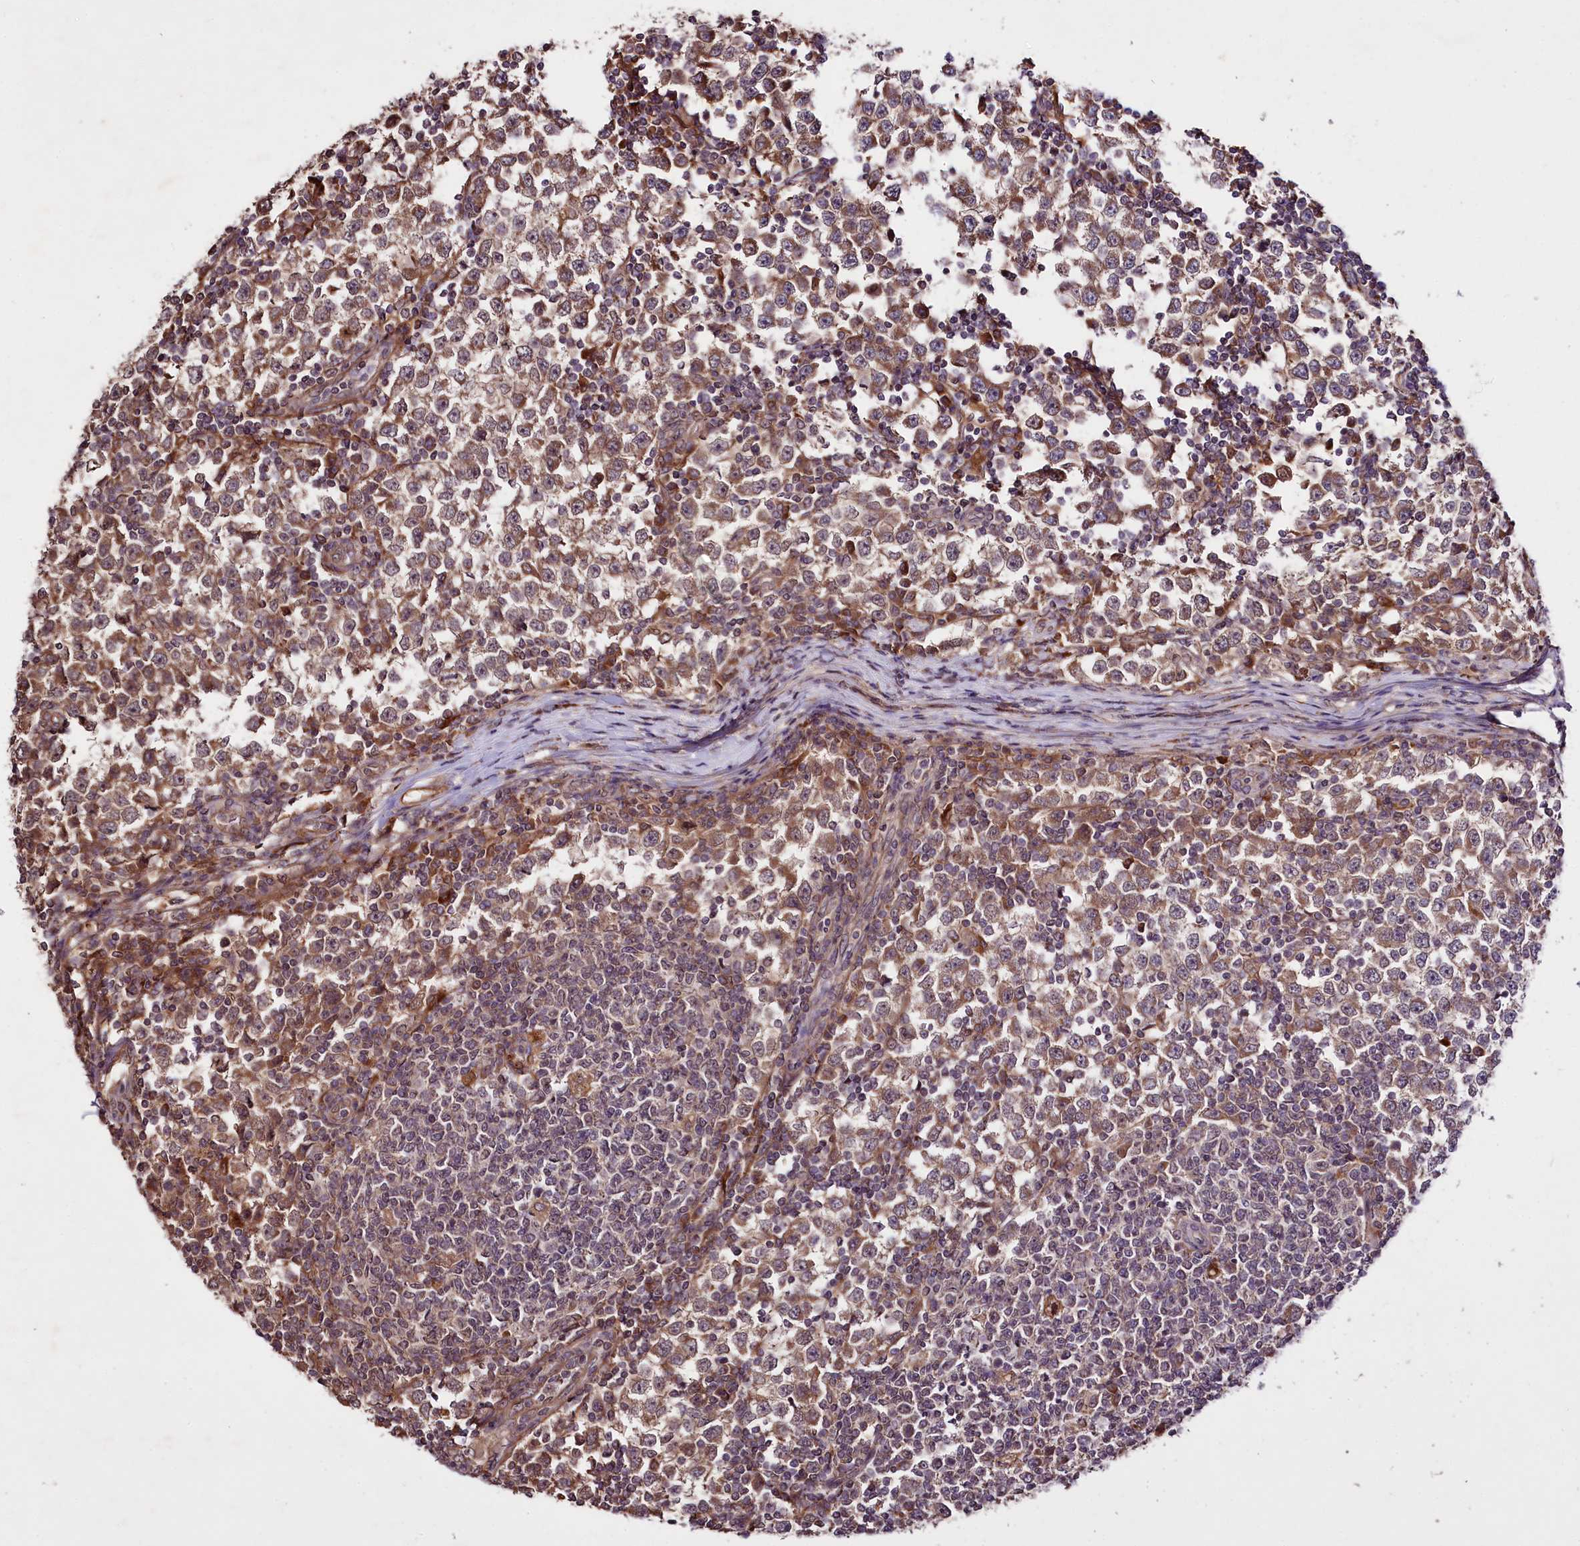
{"staining": {"intensity": "moderate", "quantity": ">75%", "location": "cytoplasmic/membranous"}, "tissue": "testis cancer", "cell_type": "Tumor cells", "image_type": "cancer", "snomed": [{"axis": "morphology", "description": "Seminoma, NOS"}, {"axis": "topography", "description": "Testis"}], "caption": "This is a micrograph of immunohistochemistry (IHC) staining of testis cancer (seminoma), which shows moderate positivity in the cytoplasmic/membranous of tumor cells.", "gene": "TNPO3", "patient": {"sex": "male", "age": 65}}